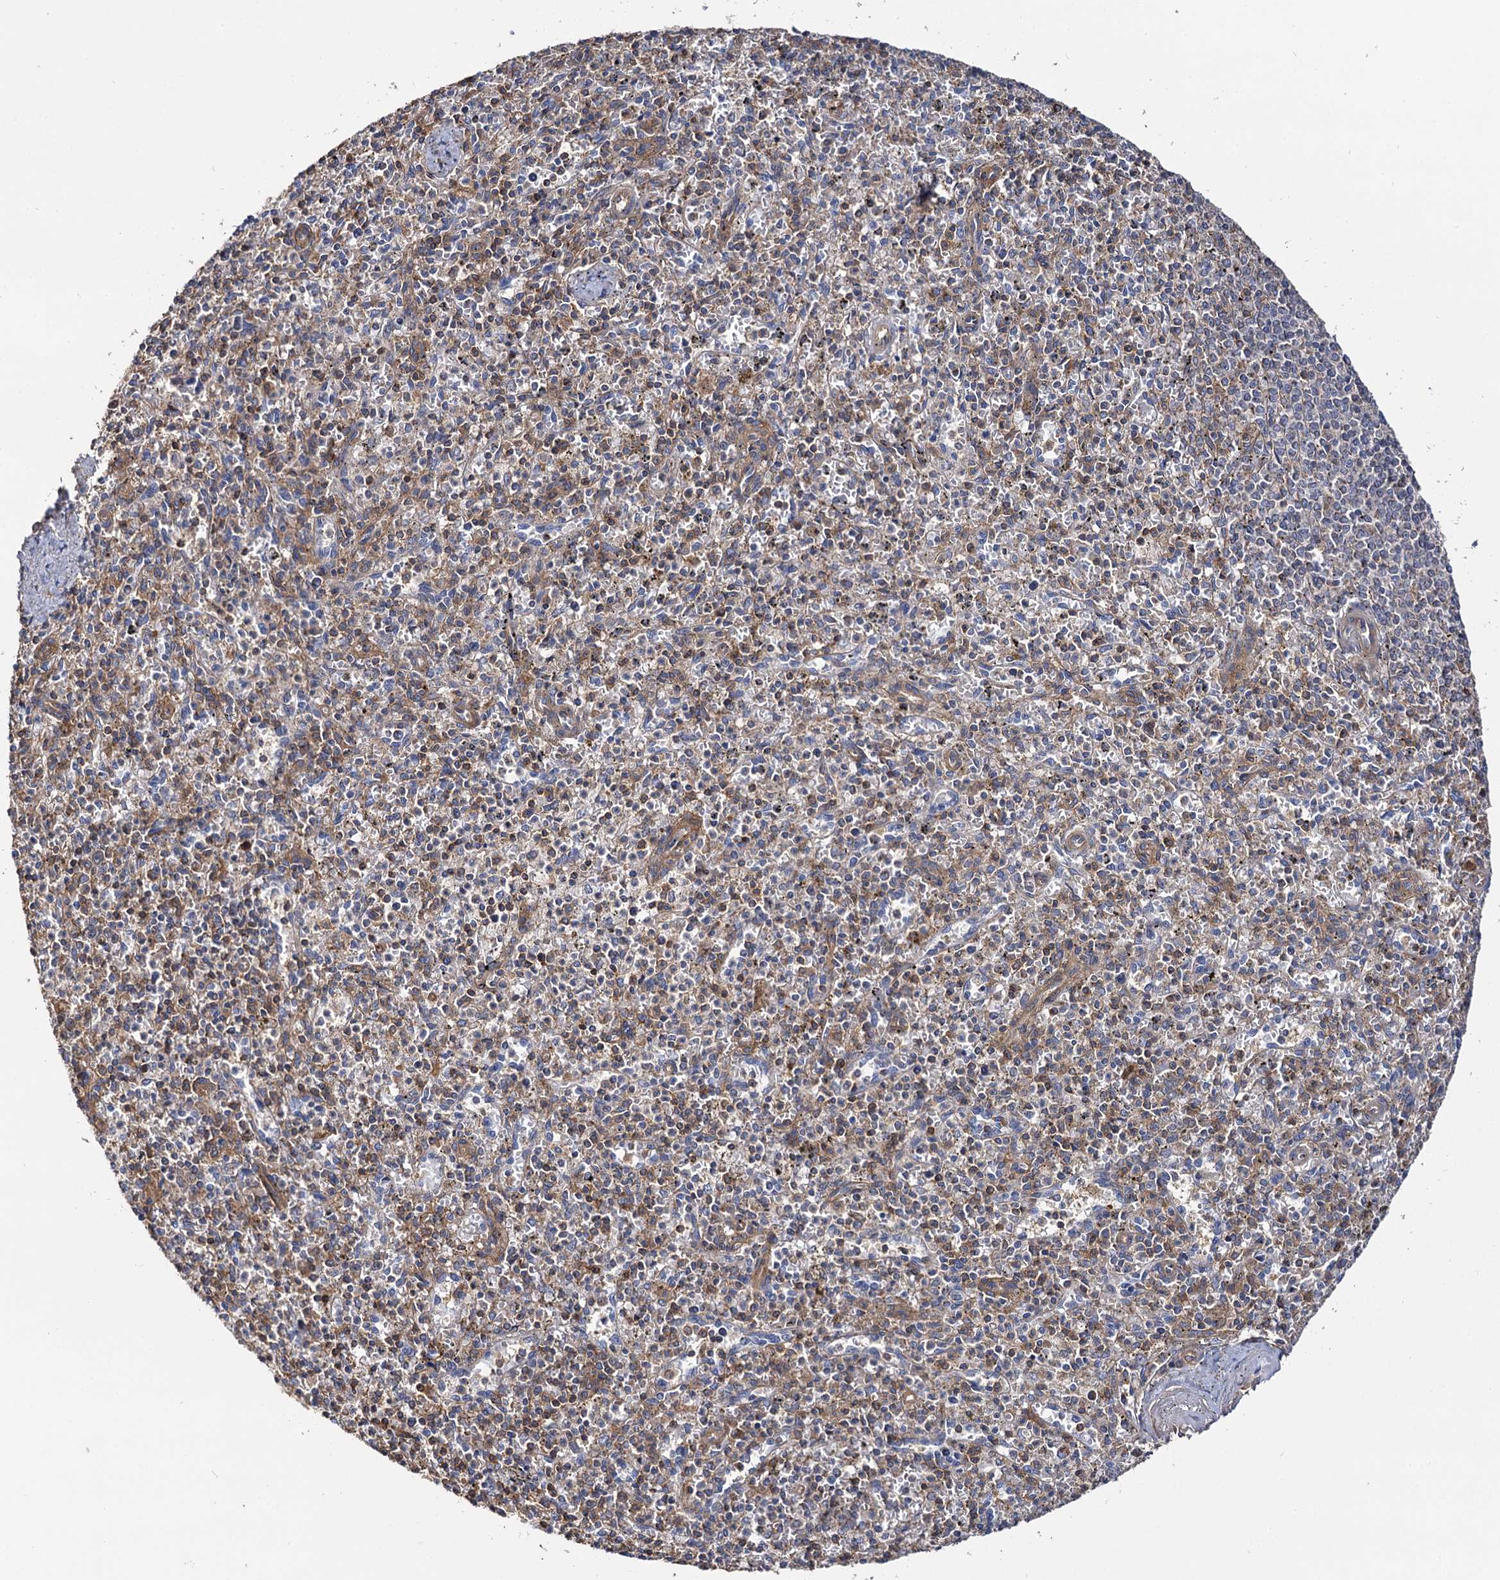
{"staining": {"intensity": "weak", "quantity": "<25%", "location": "cytoplasmic/membranous"}, "tissue": "spleen", "cell_type": "Cells in red pulp", "image_type": "normal", "snomed": [{"axis": "morphology", "description": "Normal tissue, NOS"}, {"axis": "topography", "description": "Spleen"}], "caption": "An immunohistochemistry histopathology image of unremarkable spleen is shown. There is no staining in cells in red pulp of spleen.", "gene": "IDI1", "patient": {"sex": "male", "age": 72}}